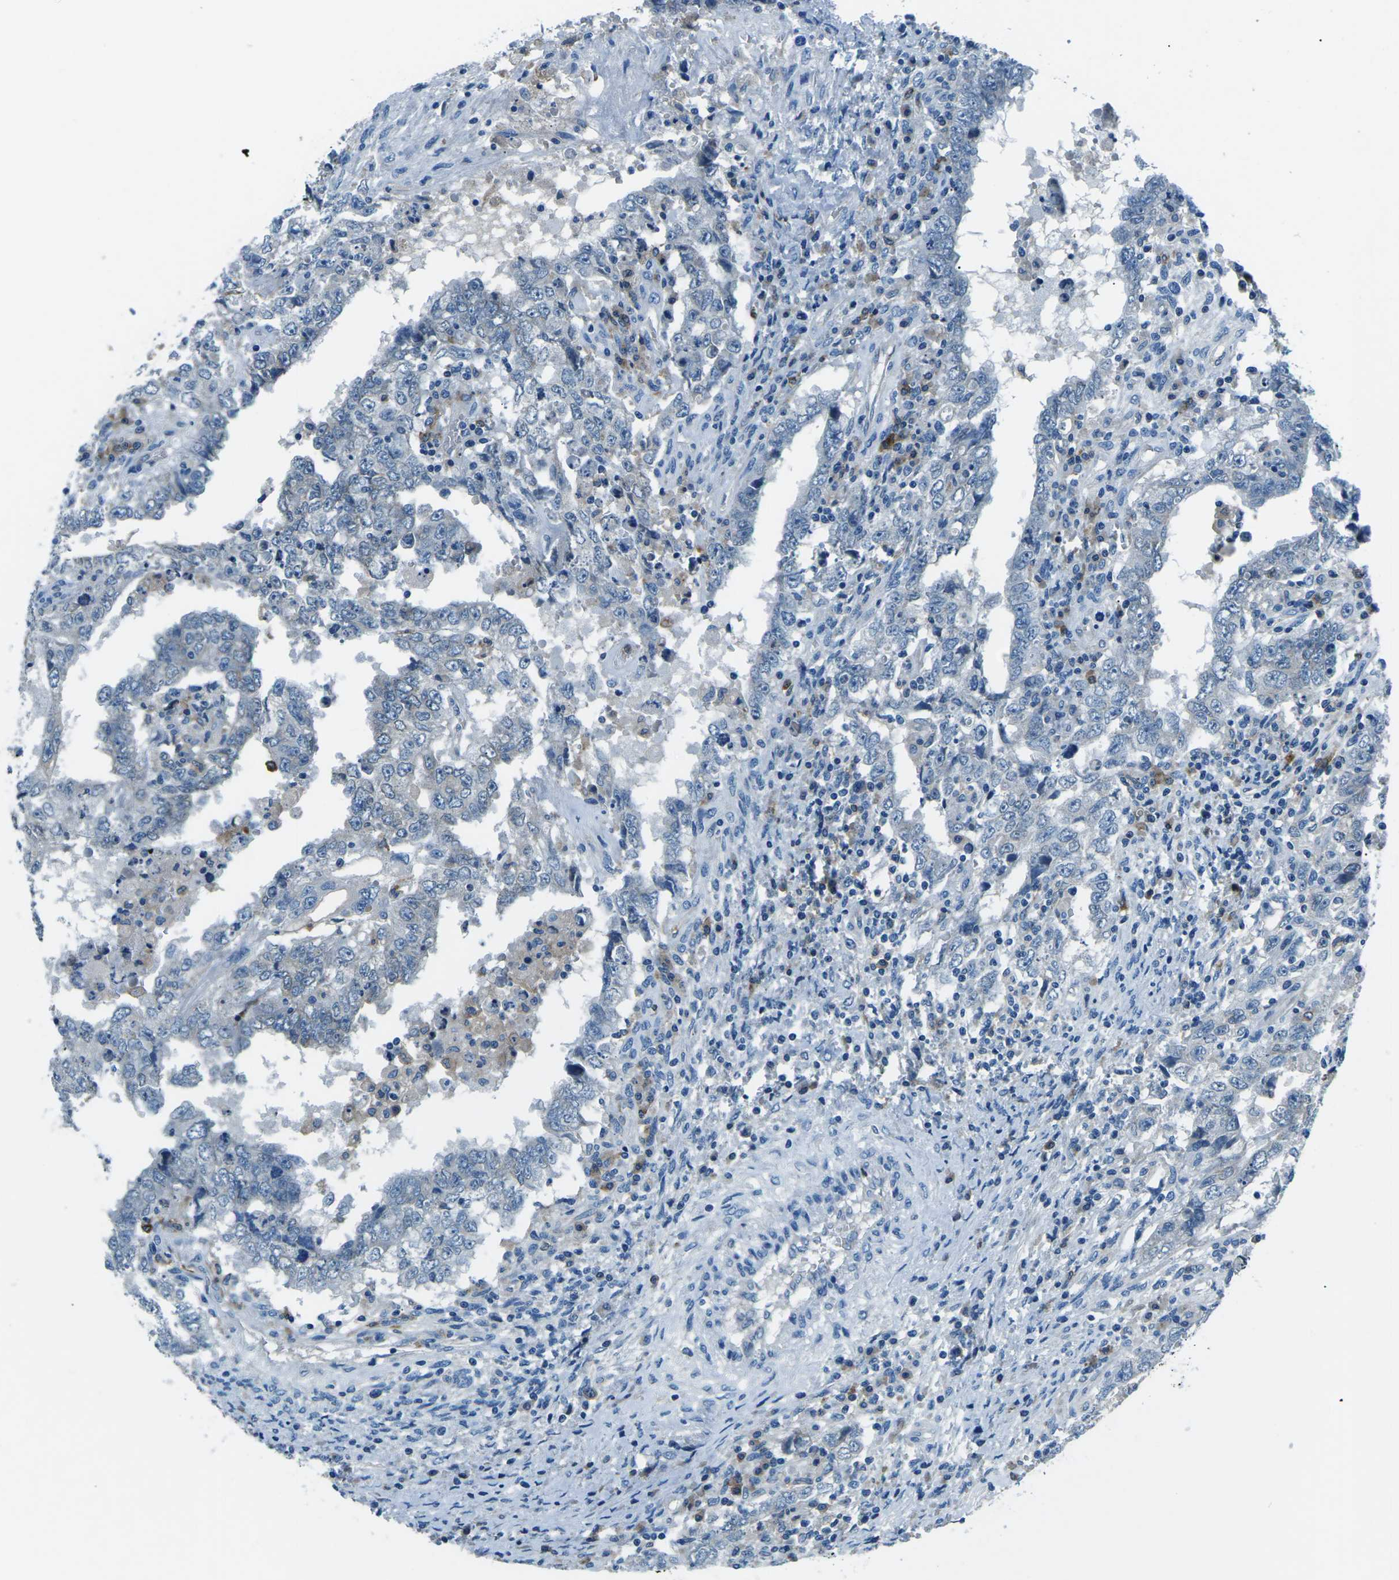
{"staining": {"intensity": "negative", "quantity": "none", "location": "none"}, "tissue": "testis cancer", "cell_type": "Tumor cells", "image_type": "cancer", "snomed": [{"axis": "morphology", "description": "Carcinoma, Embryonal, NOS"}, {"axis": "topography", "description": "Testis"}], "caption": "The IHC photomicrograph has no significant staining in tumor cells of testis embryonal carcinoma tissue. (IHC, brightfield microscopy, high magnification).", "gene": "CD1D", "patient": {"sex": "male", "age": 26}}